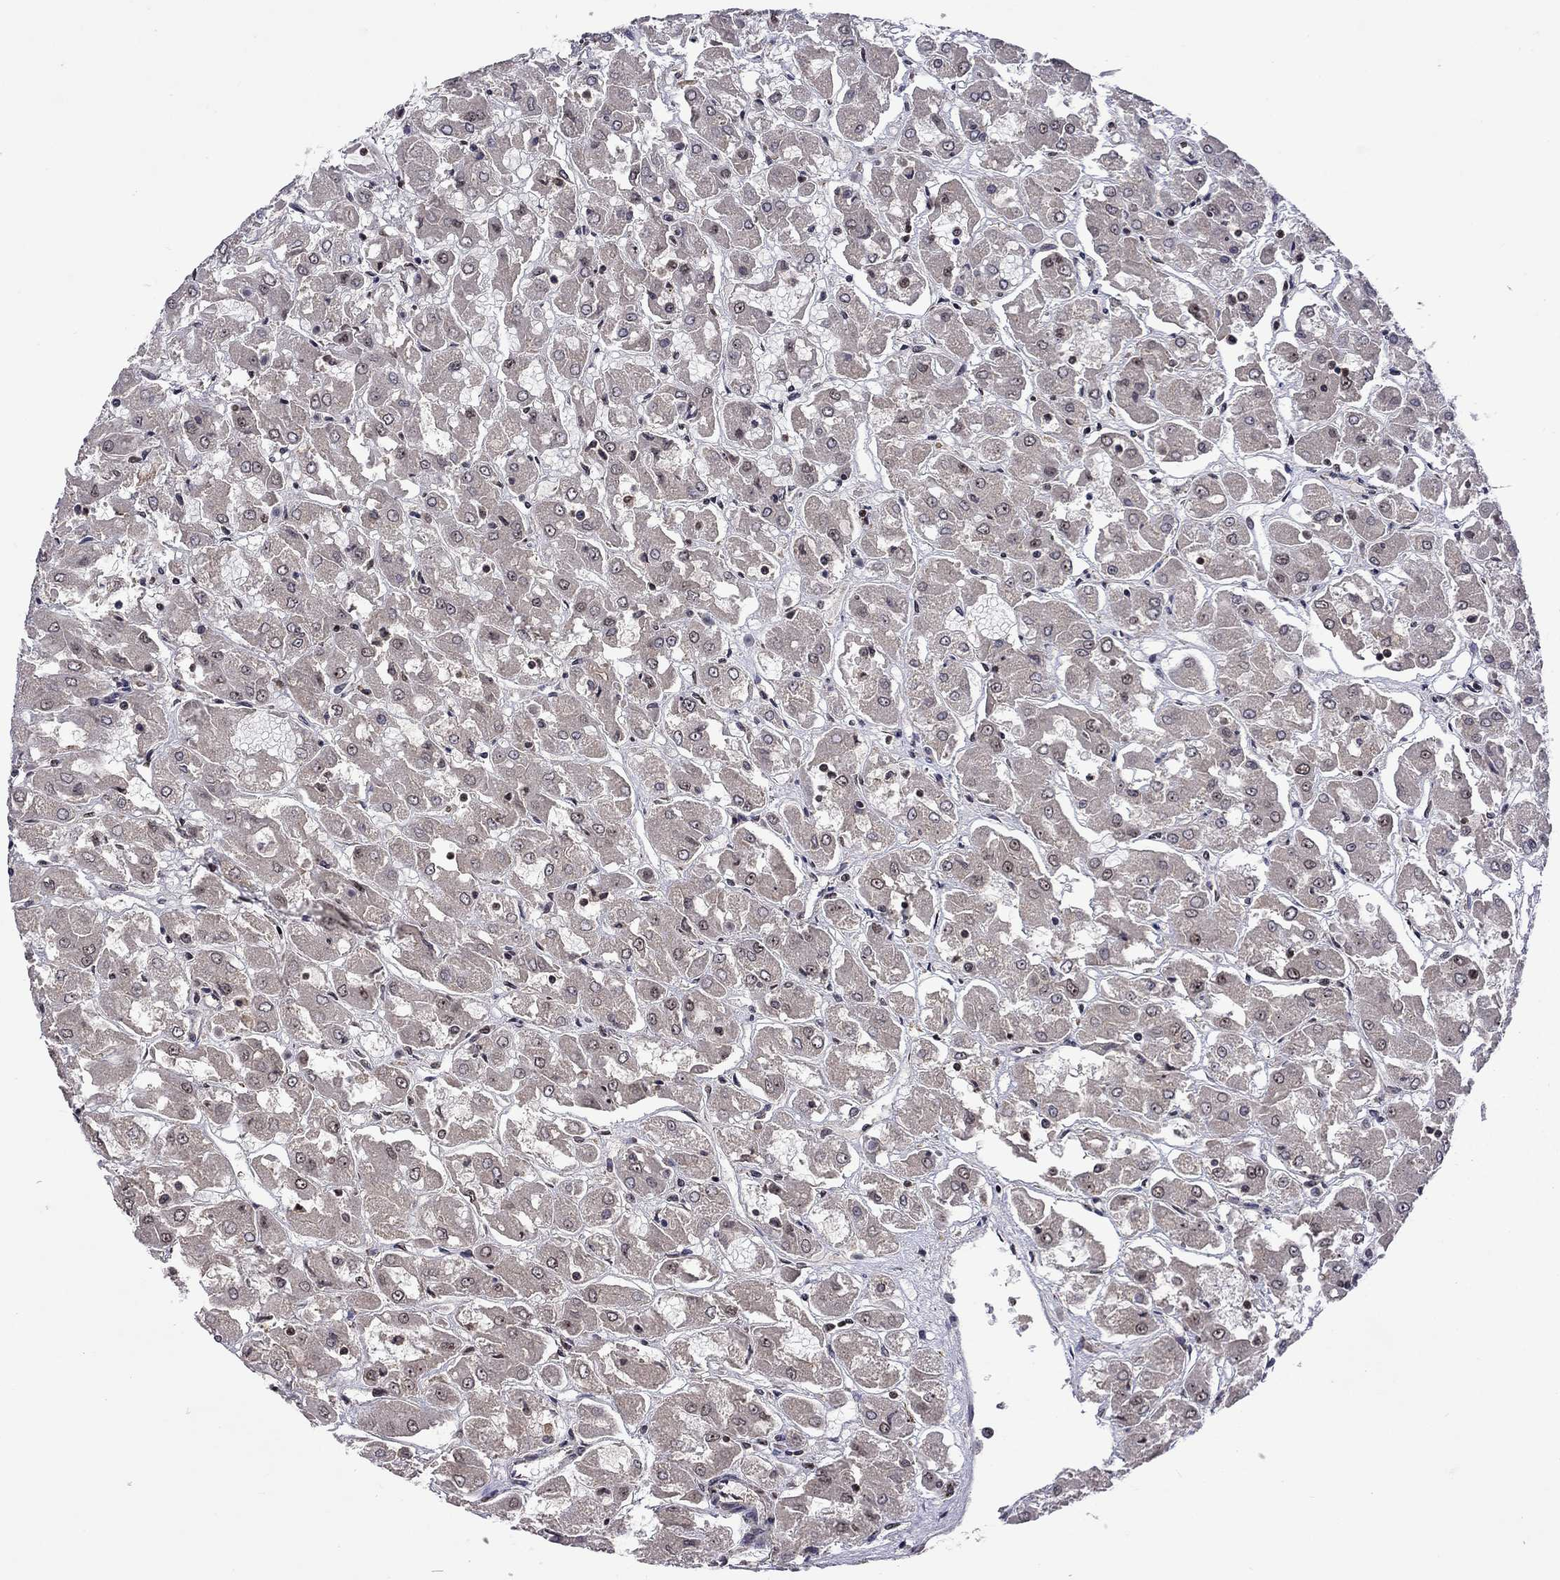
{"staining": {"intensity": "negative", "quantity": "none", "location": "none"}, "tissue": "renal cancer", "cell_type": "Tumor cells", "image_type": "cancer", "snomed": [{"axis": "morphology", "description": "Adenocarcinoma, NOS"}, {"axis": "topography", "description": "Kidney"}], "caption": "A high-resolution histopathology image shows immunohistochemistry staining of renal adenocarcinoma, which reveals no significant staining in tumor cells. (DAB IHC visualized using brightfield microscopy, high magnification).", "gene": "SPOUT1", "patient": {"sex": "male", "age": 72}}